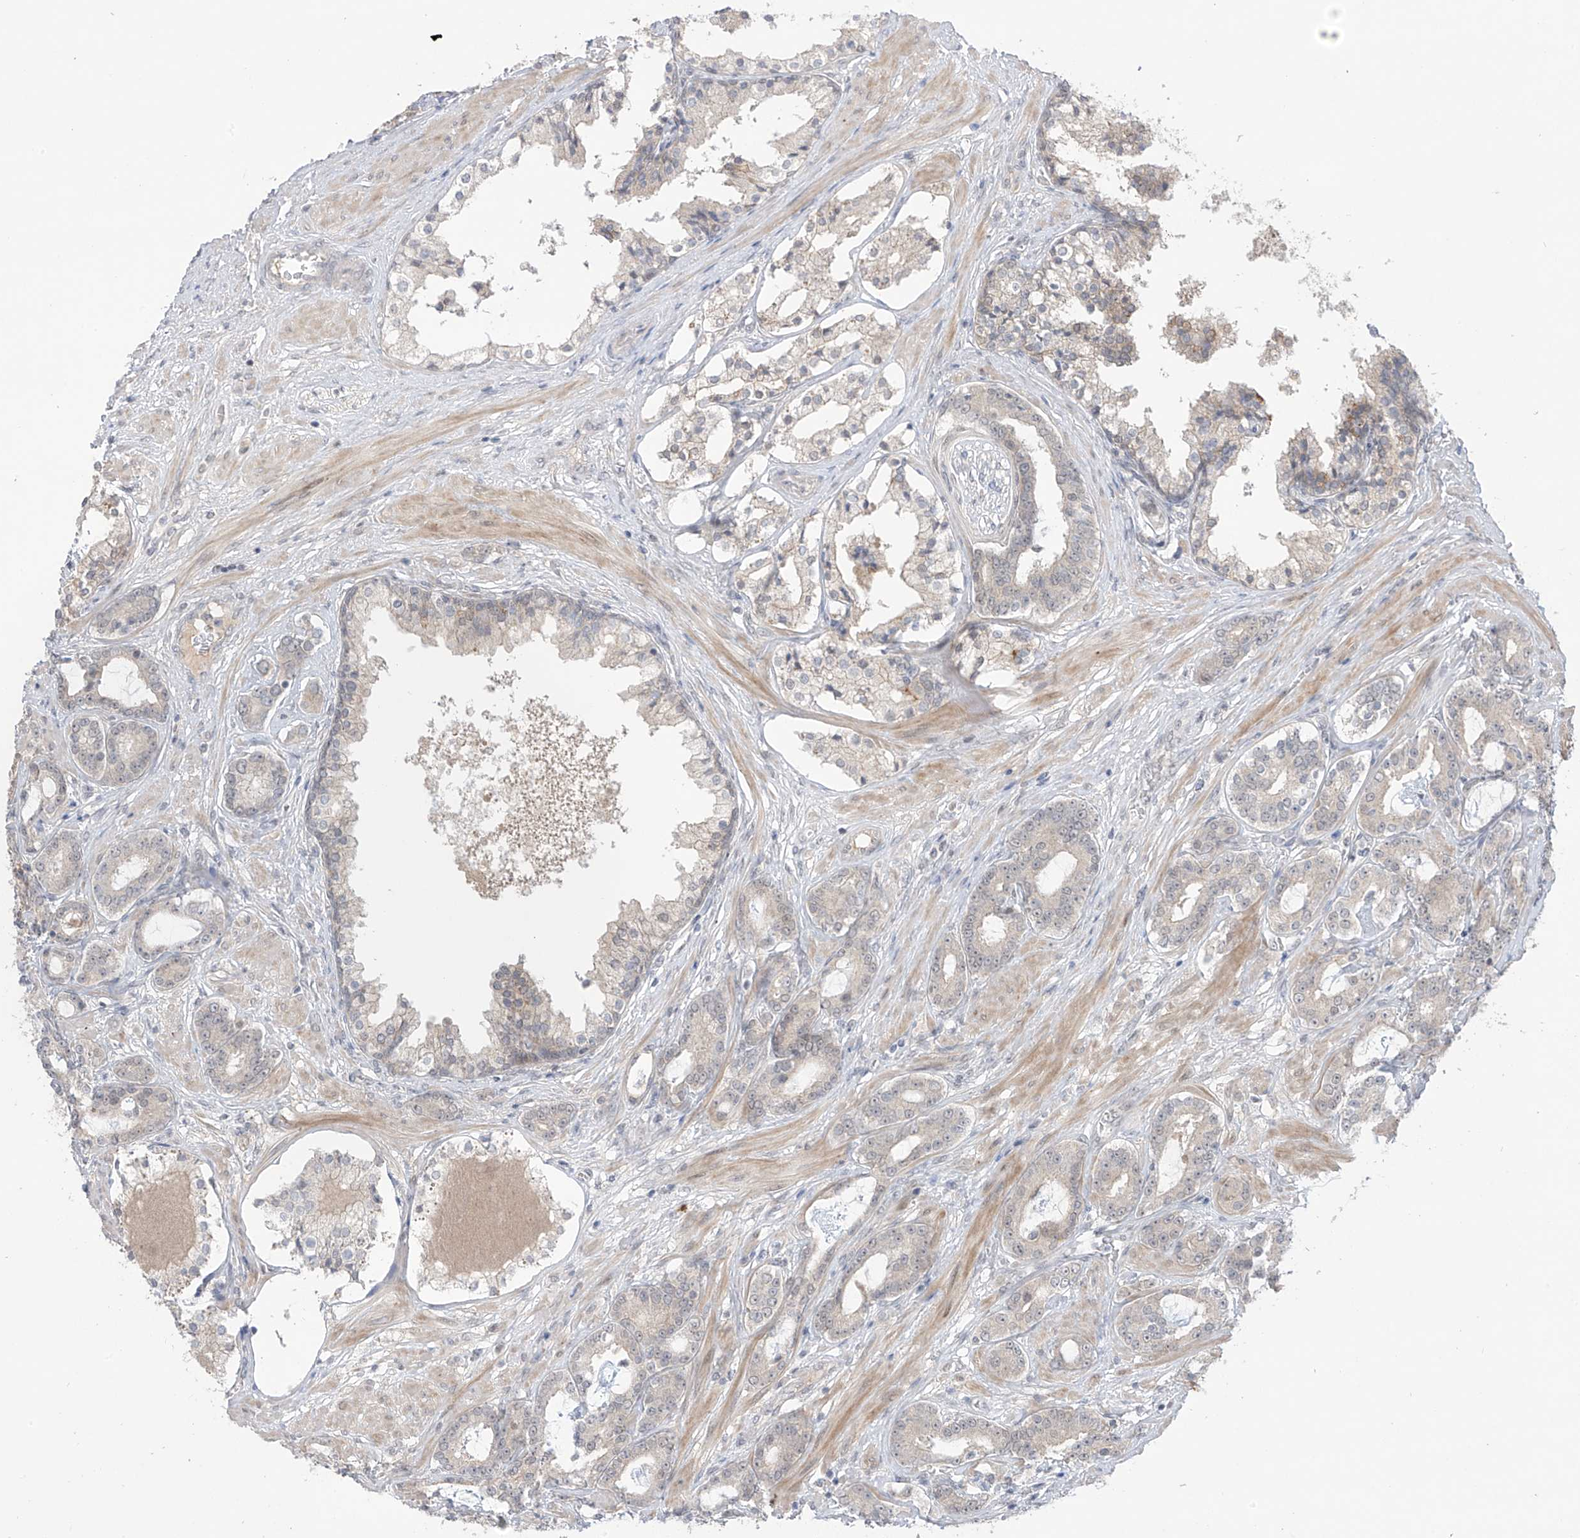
{"staining": {"intensity": "negative", "quantity": "none", "location": "none"}, "tissue": "prostate cancer", "cell_type": "Tumor cells", "image_type": "cancer", "snomed": [{"axis": "morphology", "description": "Adenocarcinoma, High grade"}, {"axis": "topography", "description": "Prostate"}], "caption": "Immunohistochemistry (IHC) micrograph of human prostate high-grade adenocarcinoma stained for a protein (brown), which demonstrates no positivity in tumor cells. (DAB IHC with hematoxylin counter stain).", "gene": "OGT", "patient": {"sex": "male", "age": 58}}